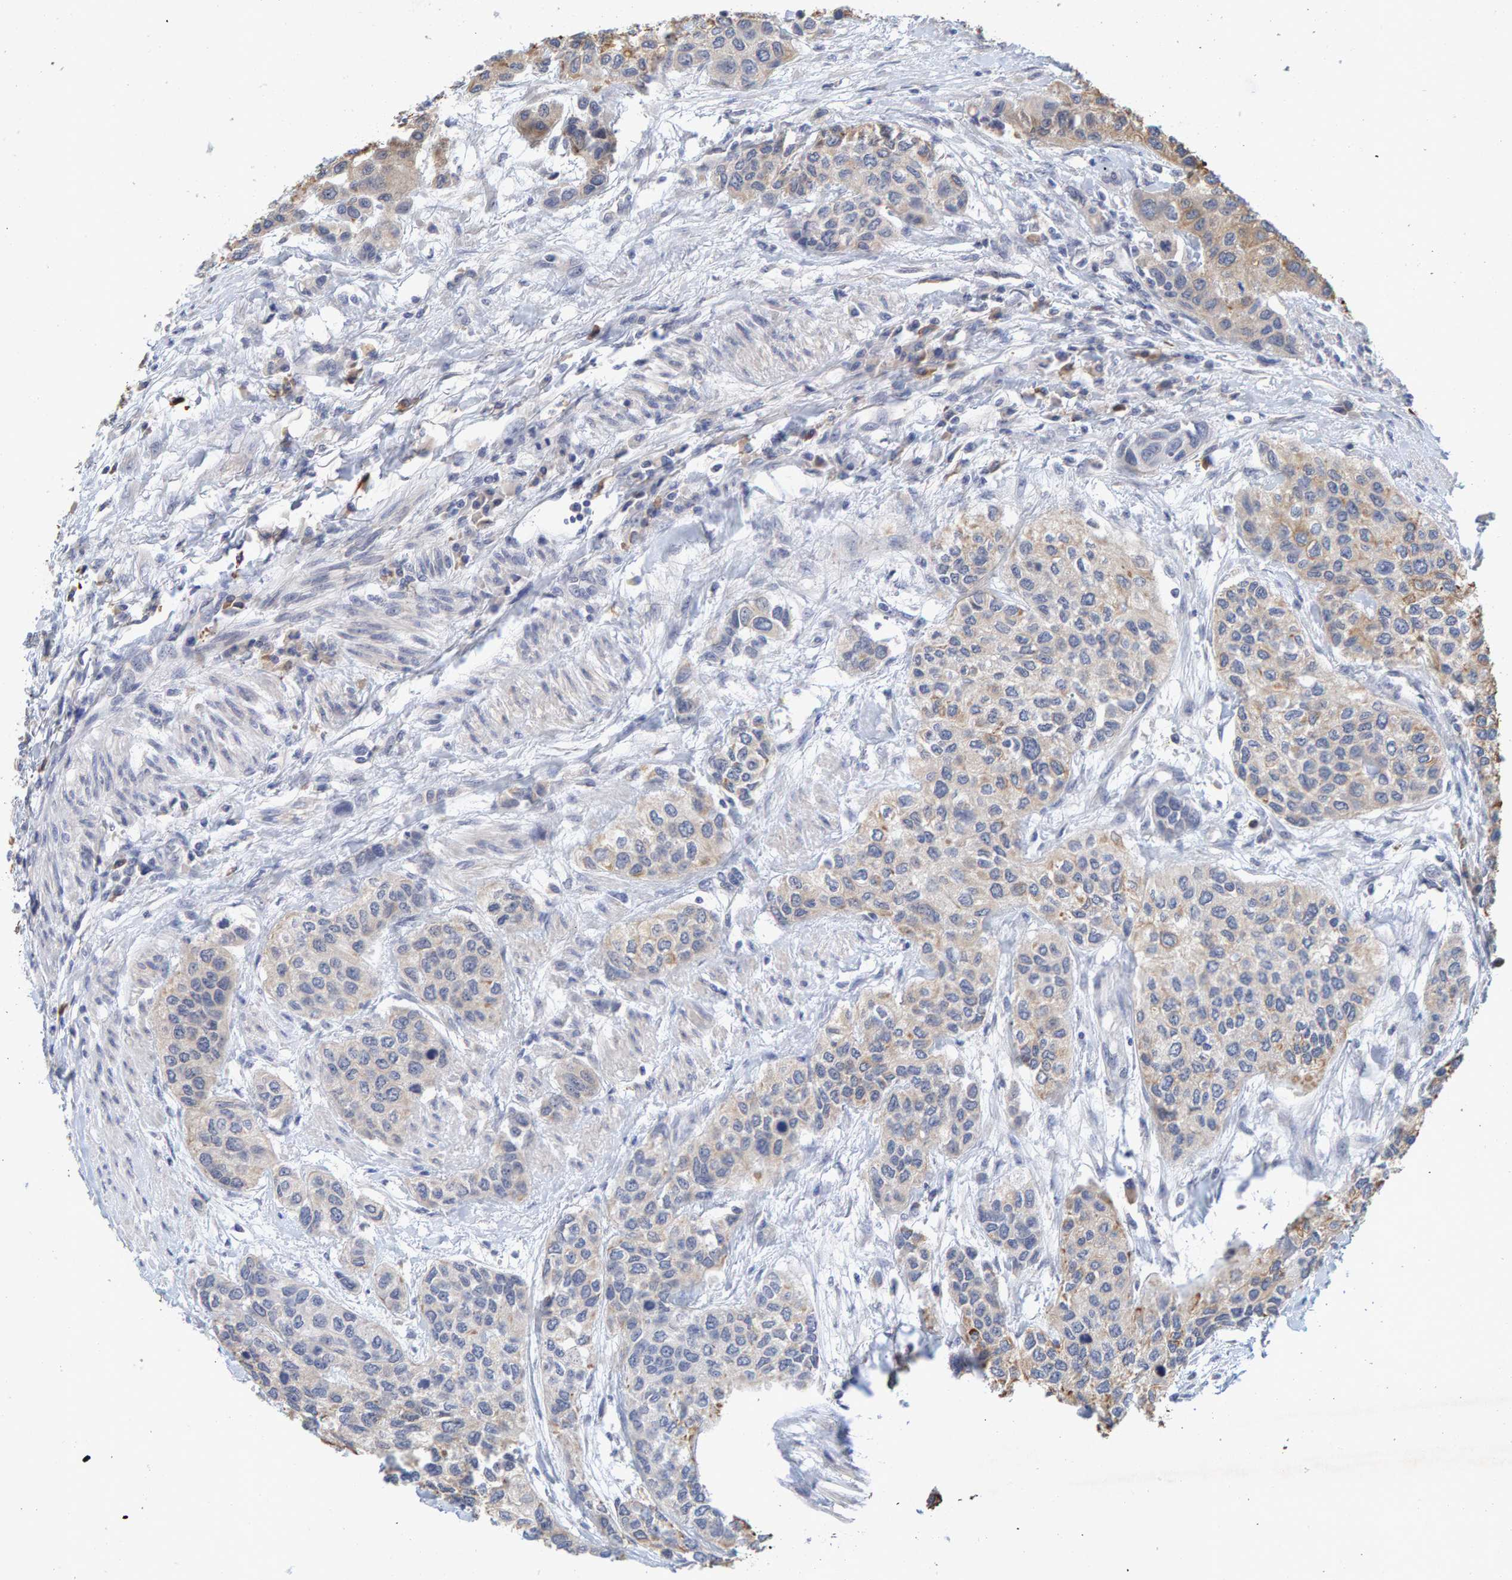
{"staining": {"intensity": "weak", "quantity": "25%-75%", "location": "cytoplasmic/membranous"}, "tissue": "urothelial cancer", "cell_type": "Tumor cells", "image_type": "cancer", "snomed": [{"axis": "morphology", "description": "Urothelial carcinoma, High grade"}, {"axis": "topography", "description": "Urinary bladder"}], "caption": "Urothelial carcinoma (high-grade) stained for a protein demonstrates weak cytoplasmic/membranous positivity in tumor cells.", "gene": "ZNF77", "patient": {"sex": "female", "age": 56}}